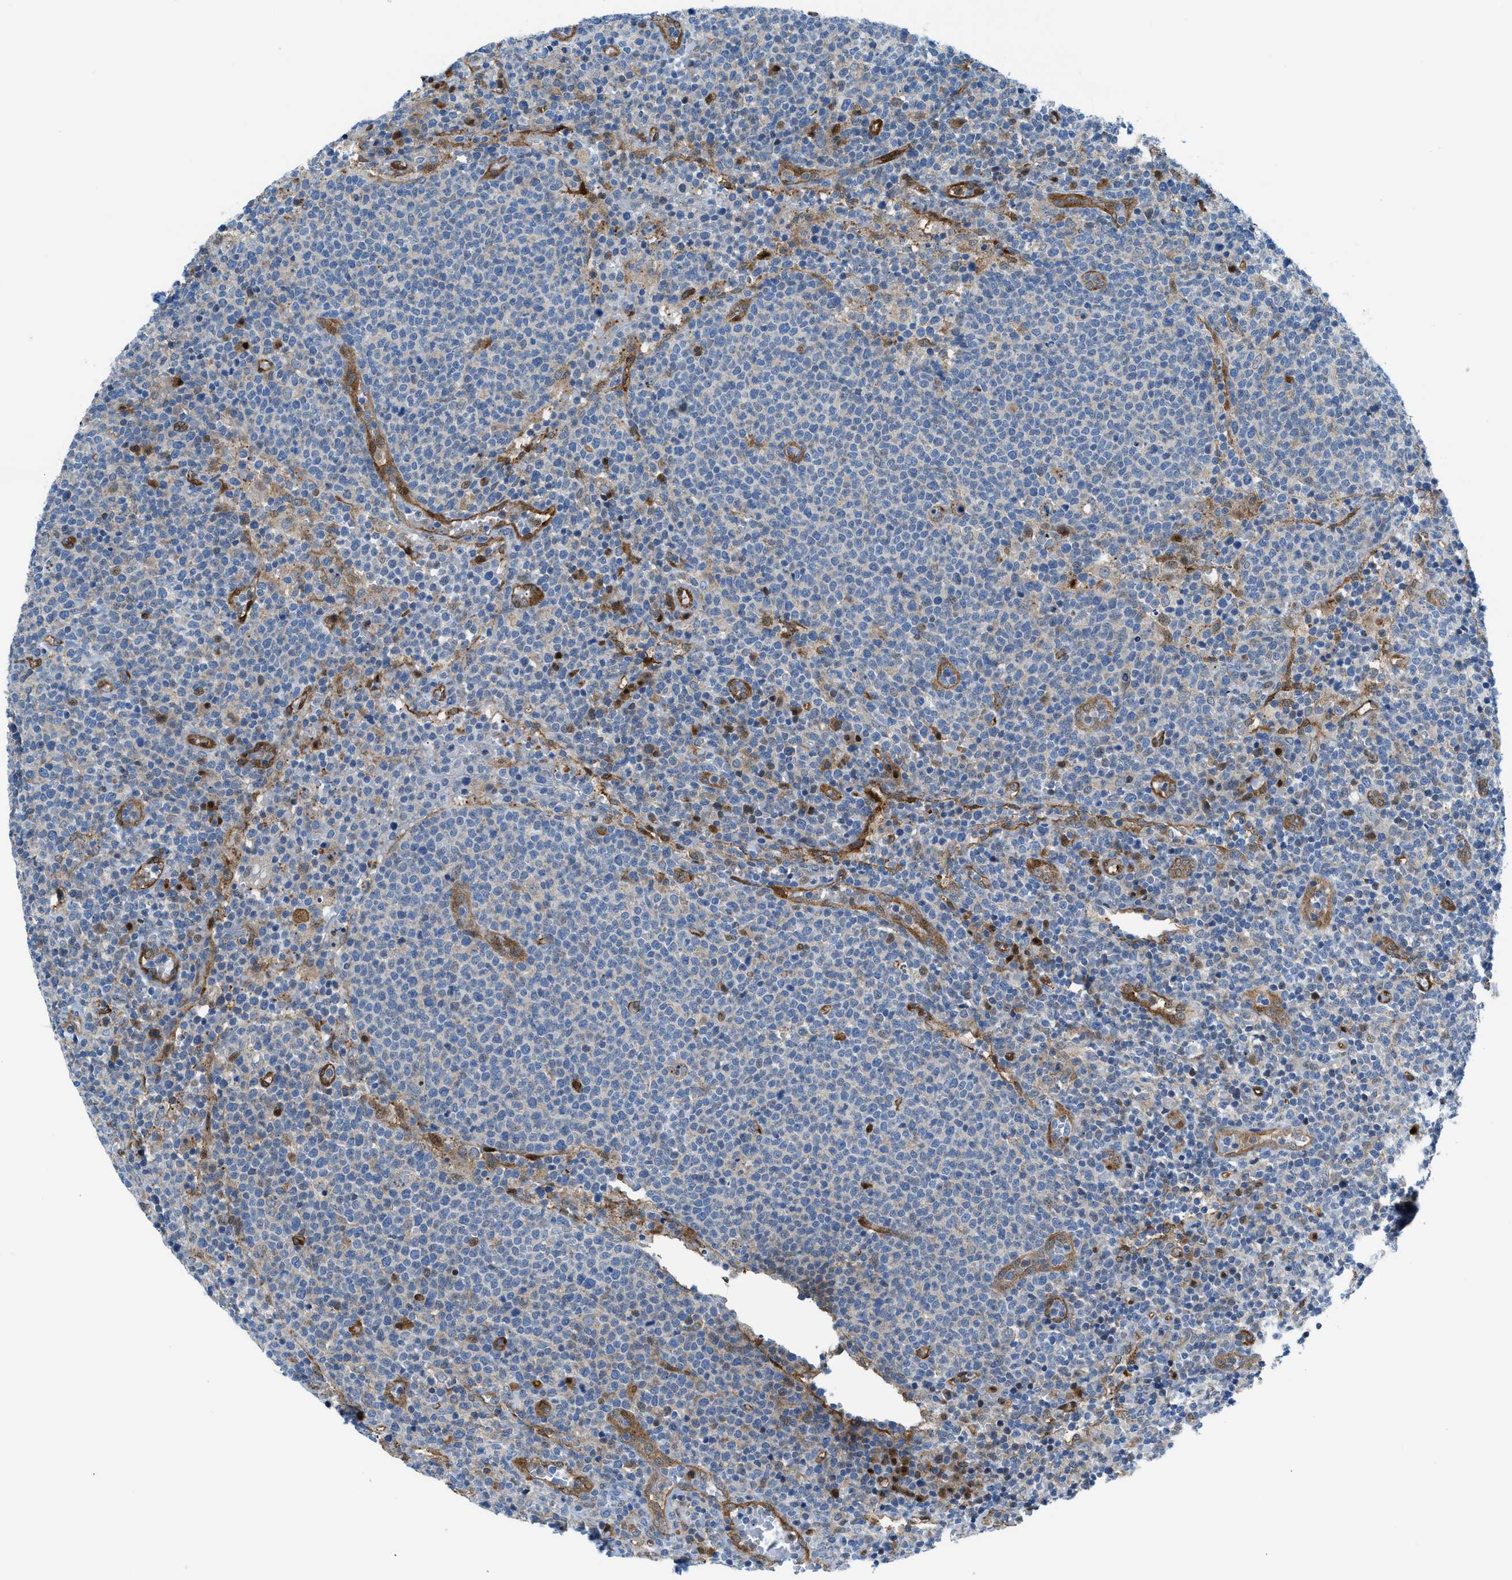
{"staining": {"intensity": "negative", "quantity": "none", "location": "none"}, "tissue": "lymphoma", "cell_type": "Tumor cells", "image_type": "cancer", "snomed": [{"axis": "morphology", "description": "Malignant lymphoma, non-Hodgkin's type, High grade"}, {"axis": "topography", "description": "Lymph node"}], "caption": "This is a photomicrograph of immunohistochemistry (IHC) staining of malignant lymphoma, non-Hodgkin's type (high-grade), which shows no positivity in tumor cells. Brightfield microscopy of IHC stained with DAB (brown) and hematoxylin (blue), captured at high magnification.", "gene": "YWHAE", "patient": {"sex": "male", "age": 61}}